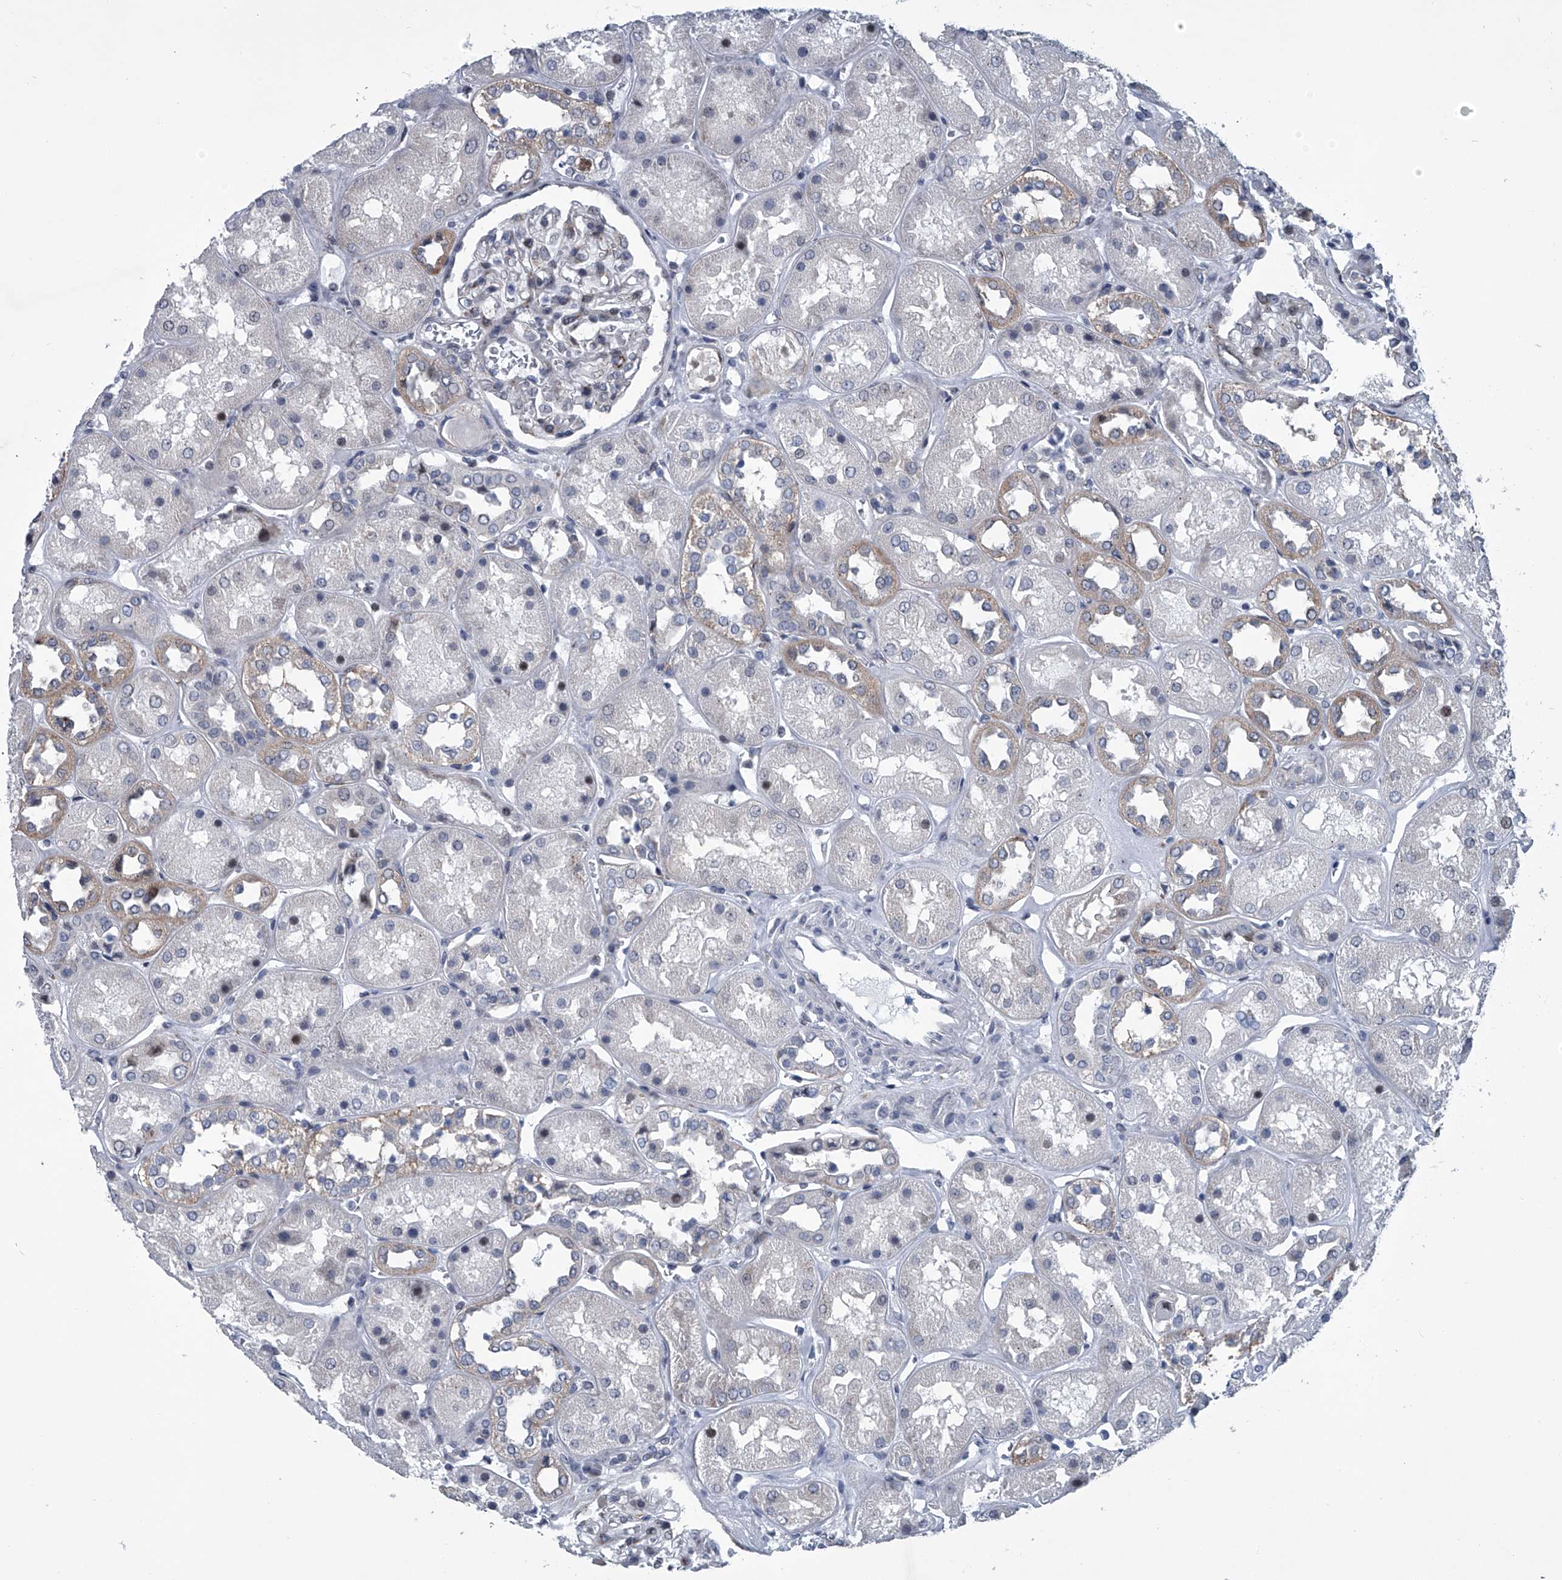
{"staining": {"intensity": "negative", "quantity": "none", "location": "none"}, "tissue": "kidney", "cell_type": "Cells in glomeruli", "image_type": "normal", "snomed": [{"axis": "morphology", "description": "Normal tissue, NOS"}, {"axis": "topography", "description": "Kidney"}], "caption": "This is an immunohistochemistry (IHC) micrograph of benign human kidney. There is no positivity in cells in glomeruli.", "gene": "PPP2R5D", "patient": {"sex": "male", "age": 70}}